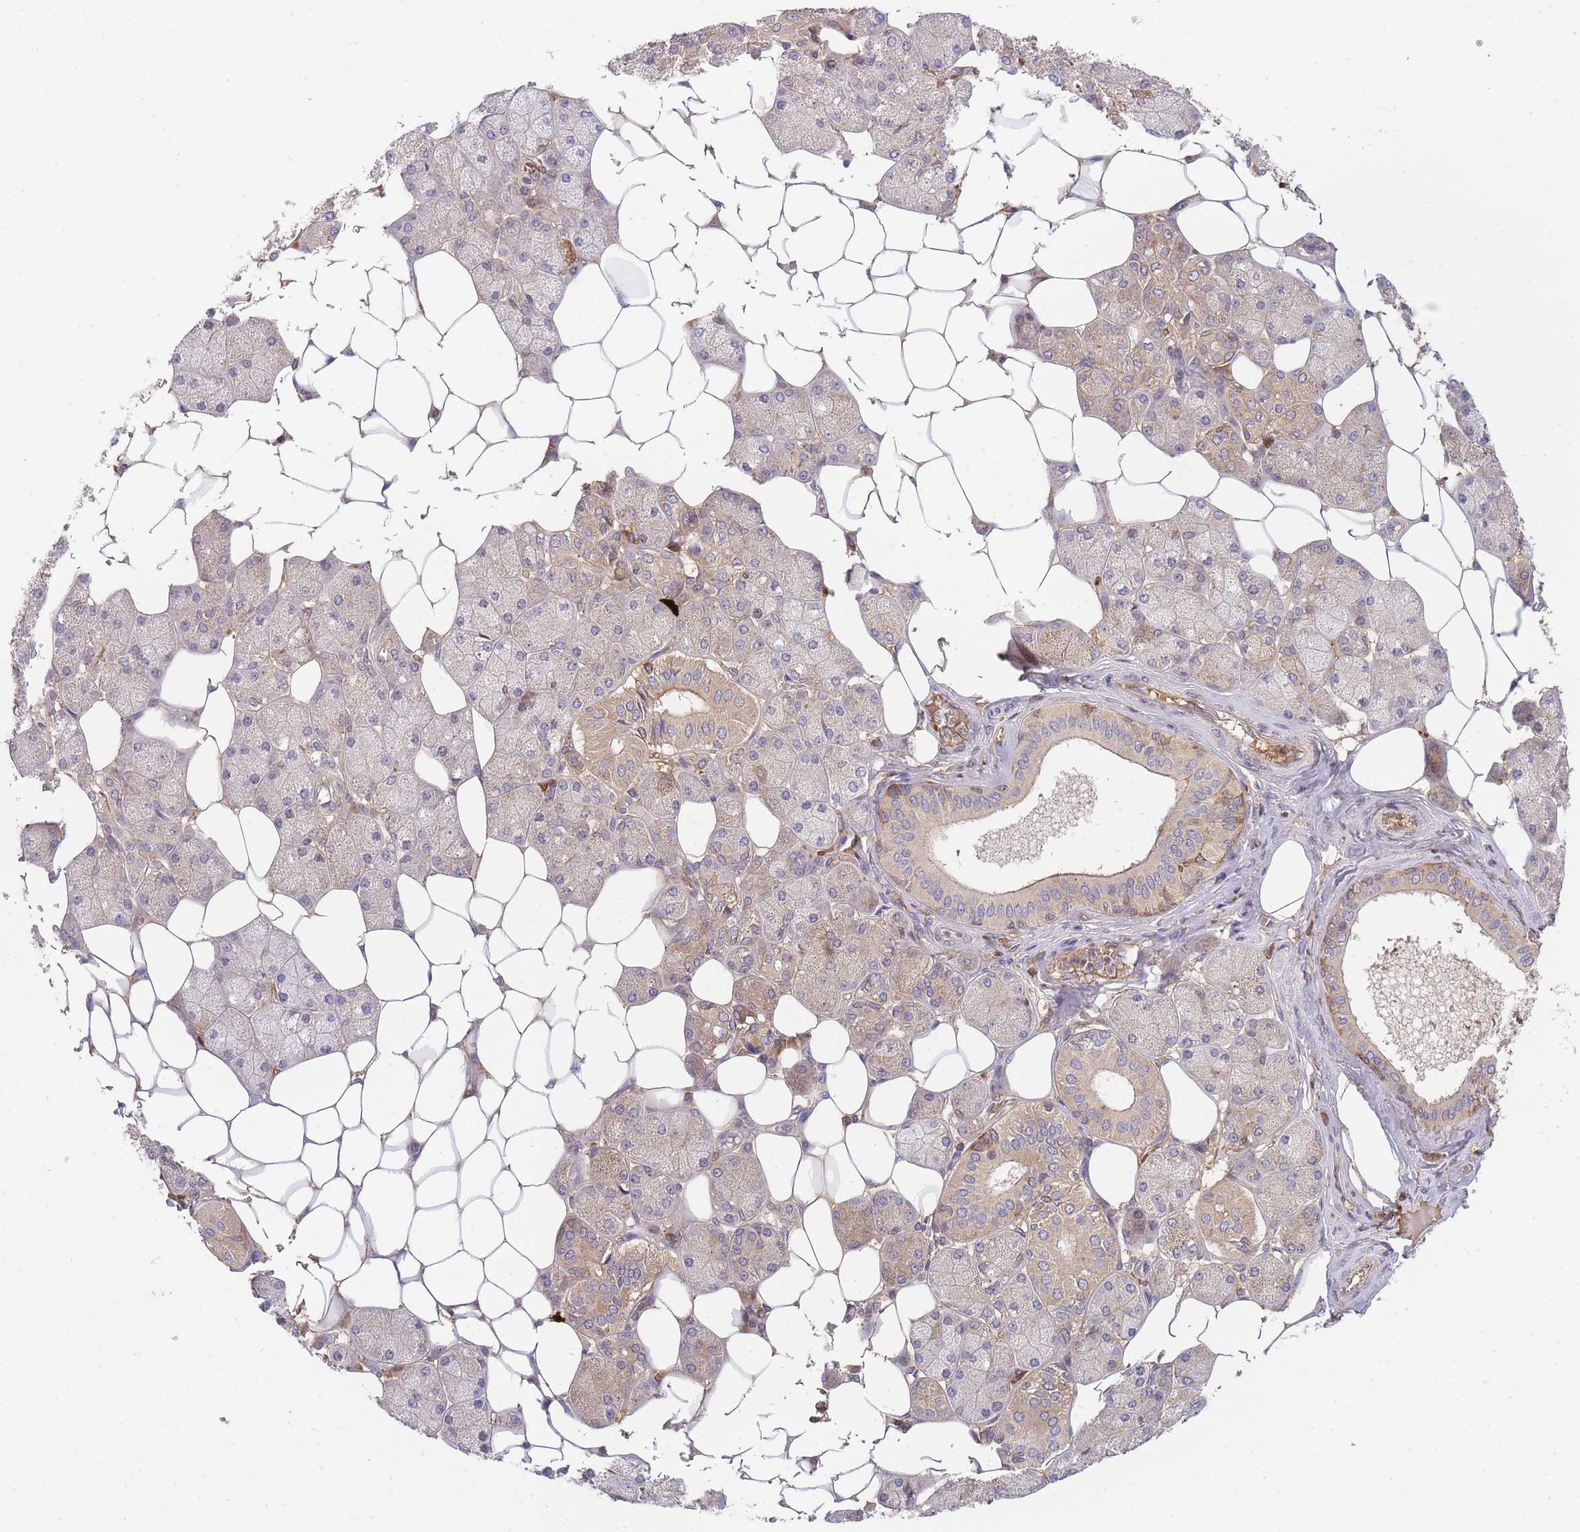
{"staining": {"intensity": "moderate", "quantity": "<25%", "location": "cytoplasmic/membranous"}, "tissue": "salivary gland", "cell_type": "Glandular cells", "image_type": "normal", "snomed": [{"axis": "morphology", "description": "Squamous cell carcinoma, NOS"}, {"axis": "topography", "description": "Skin"}, {"axis": "topography", "description": "Head-Neck"}], "caption": "Protein staining of benign salivary gland displays moderate cytoplasmic/membranous positivity in about <25% of glandular cells.", "gene": "RALGDS", "patient": {"sex": "male", "age": 80}}